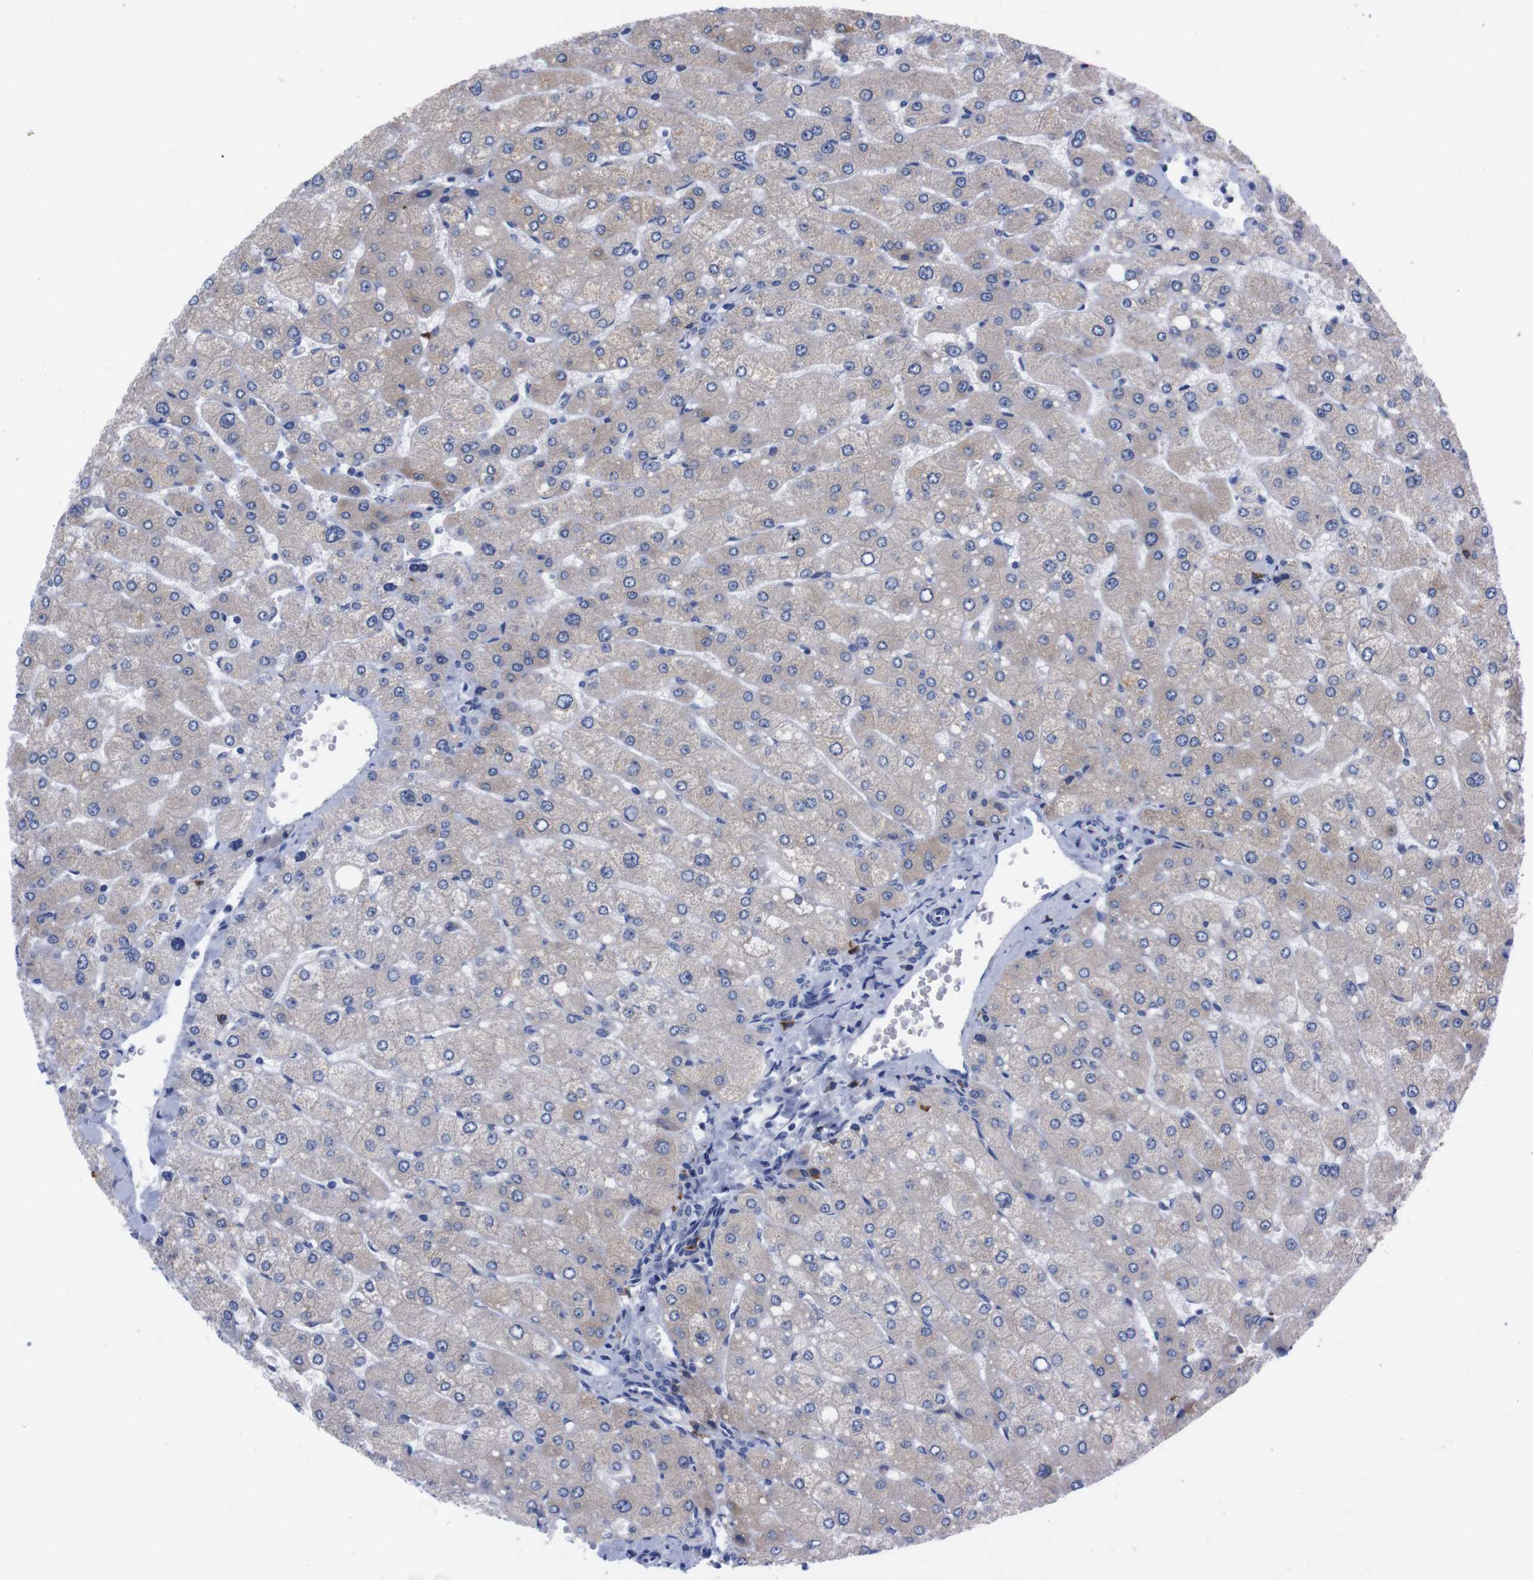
{"staining": {"intensity": "negative", "quantity": "none", "location": "none"}, "tissue": "liver", "cell_type": "Cholangiocytes", "image_type": "normal", "snomed": [{"axis": "morphology", "description": "Normal tissue, NOS"}, {"axis": "topography", "description": "Liver"}], "caption": "A micrograph of human liver is negative for staining in cholangiocytes.", "gene": "NEBL", "patient": {"sex": "male", "age": 55}}